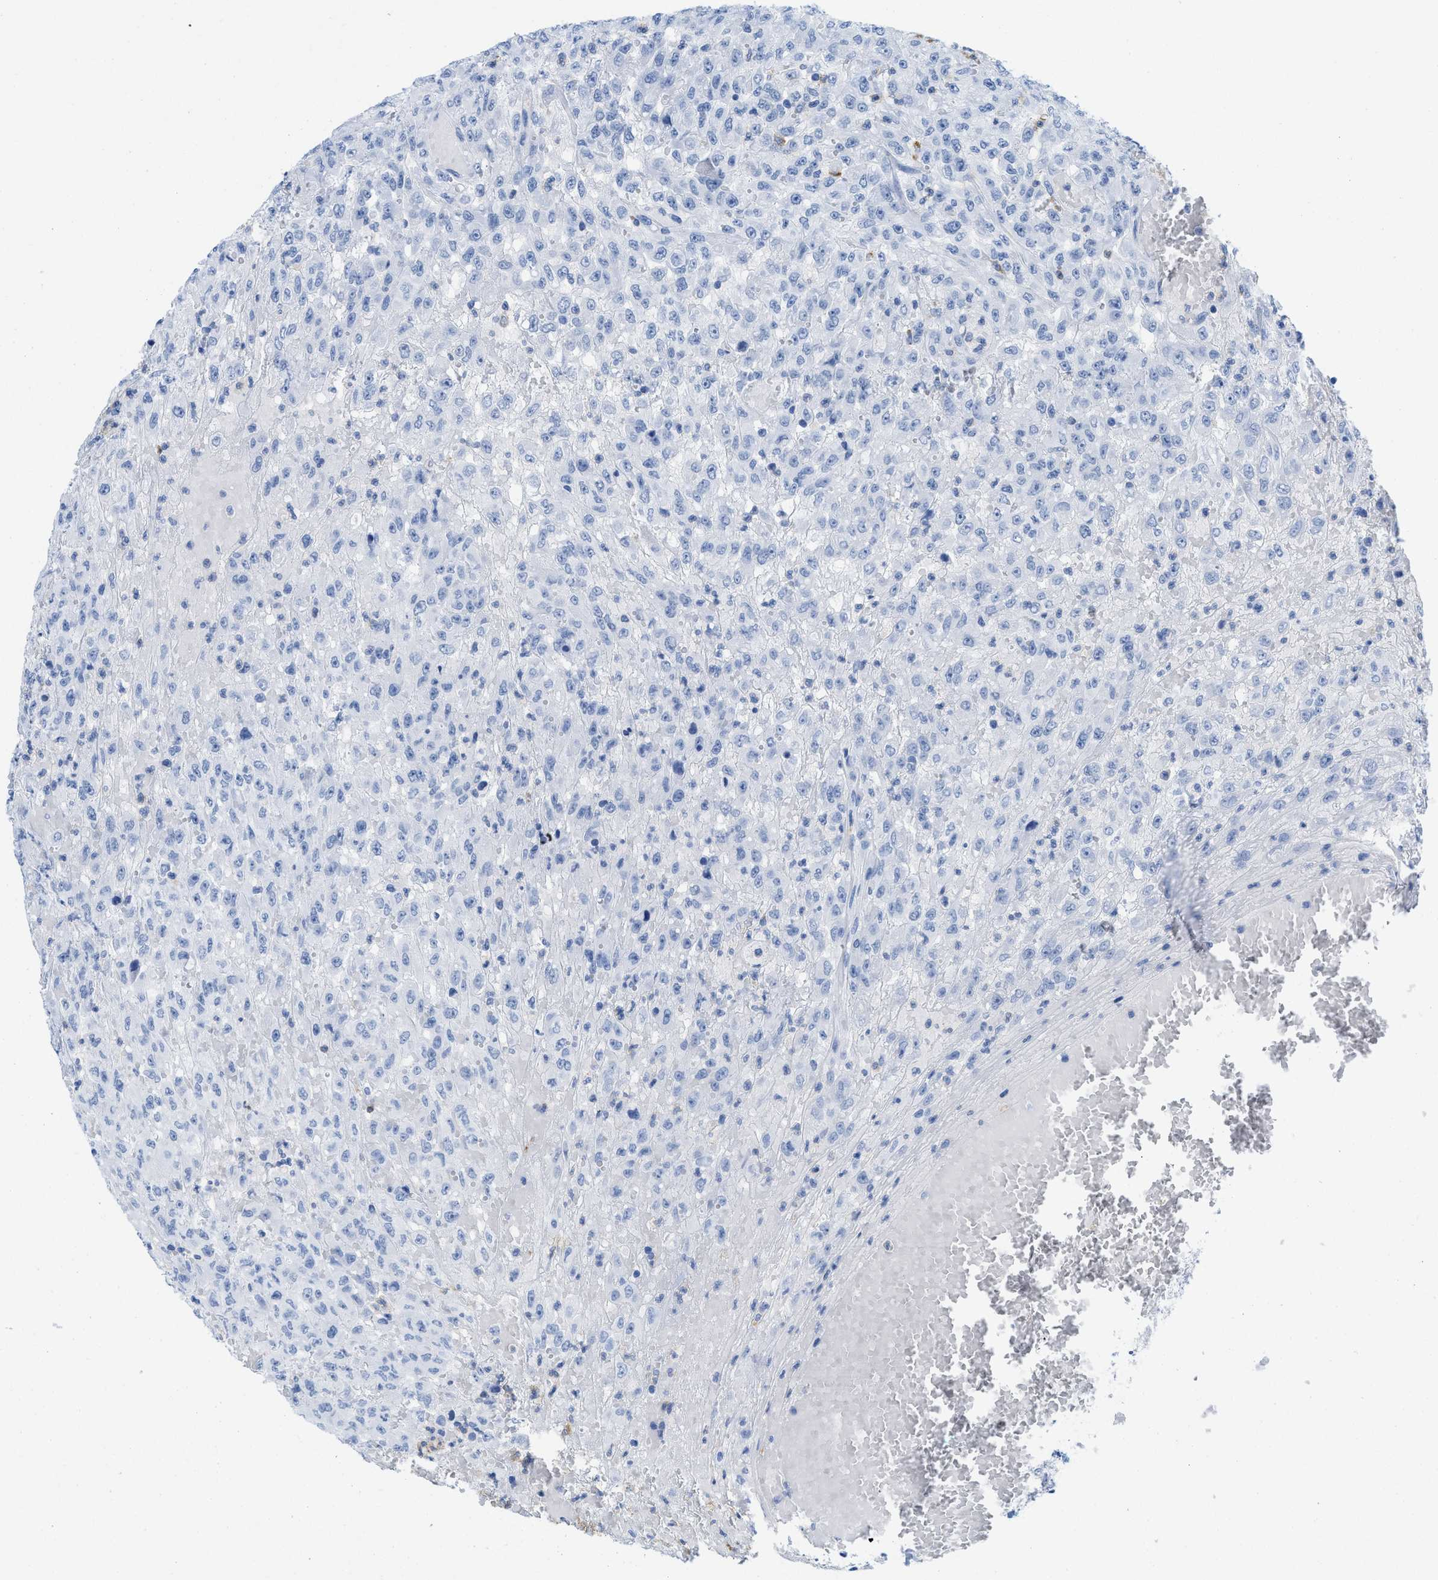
{"staining": {"intensity": "negative", "quantity": "none", "location": "none"}, "tissue": "urothelial cancer", "cell_type": "Tumor cells", "image_type": "cancer", "snomed": [{"axis": "morphology", "description": "Urothelial carcinoma, High grade"}, {"axis": "topography", "description": "Urinary bladder"}], "caption": "High-grade urothelial carcinoma was stained to show a protein in brown. There is no significant expression in tumor cells.", "gene": "CR1", "patient": {"sex": "male", "age": 46}}